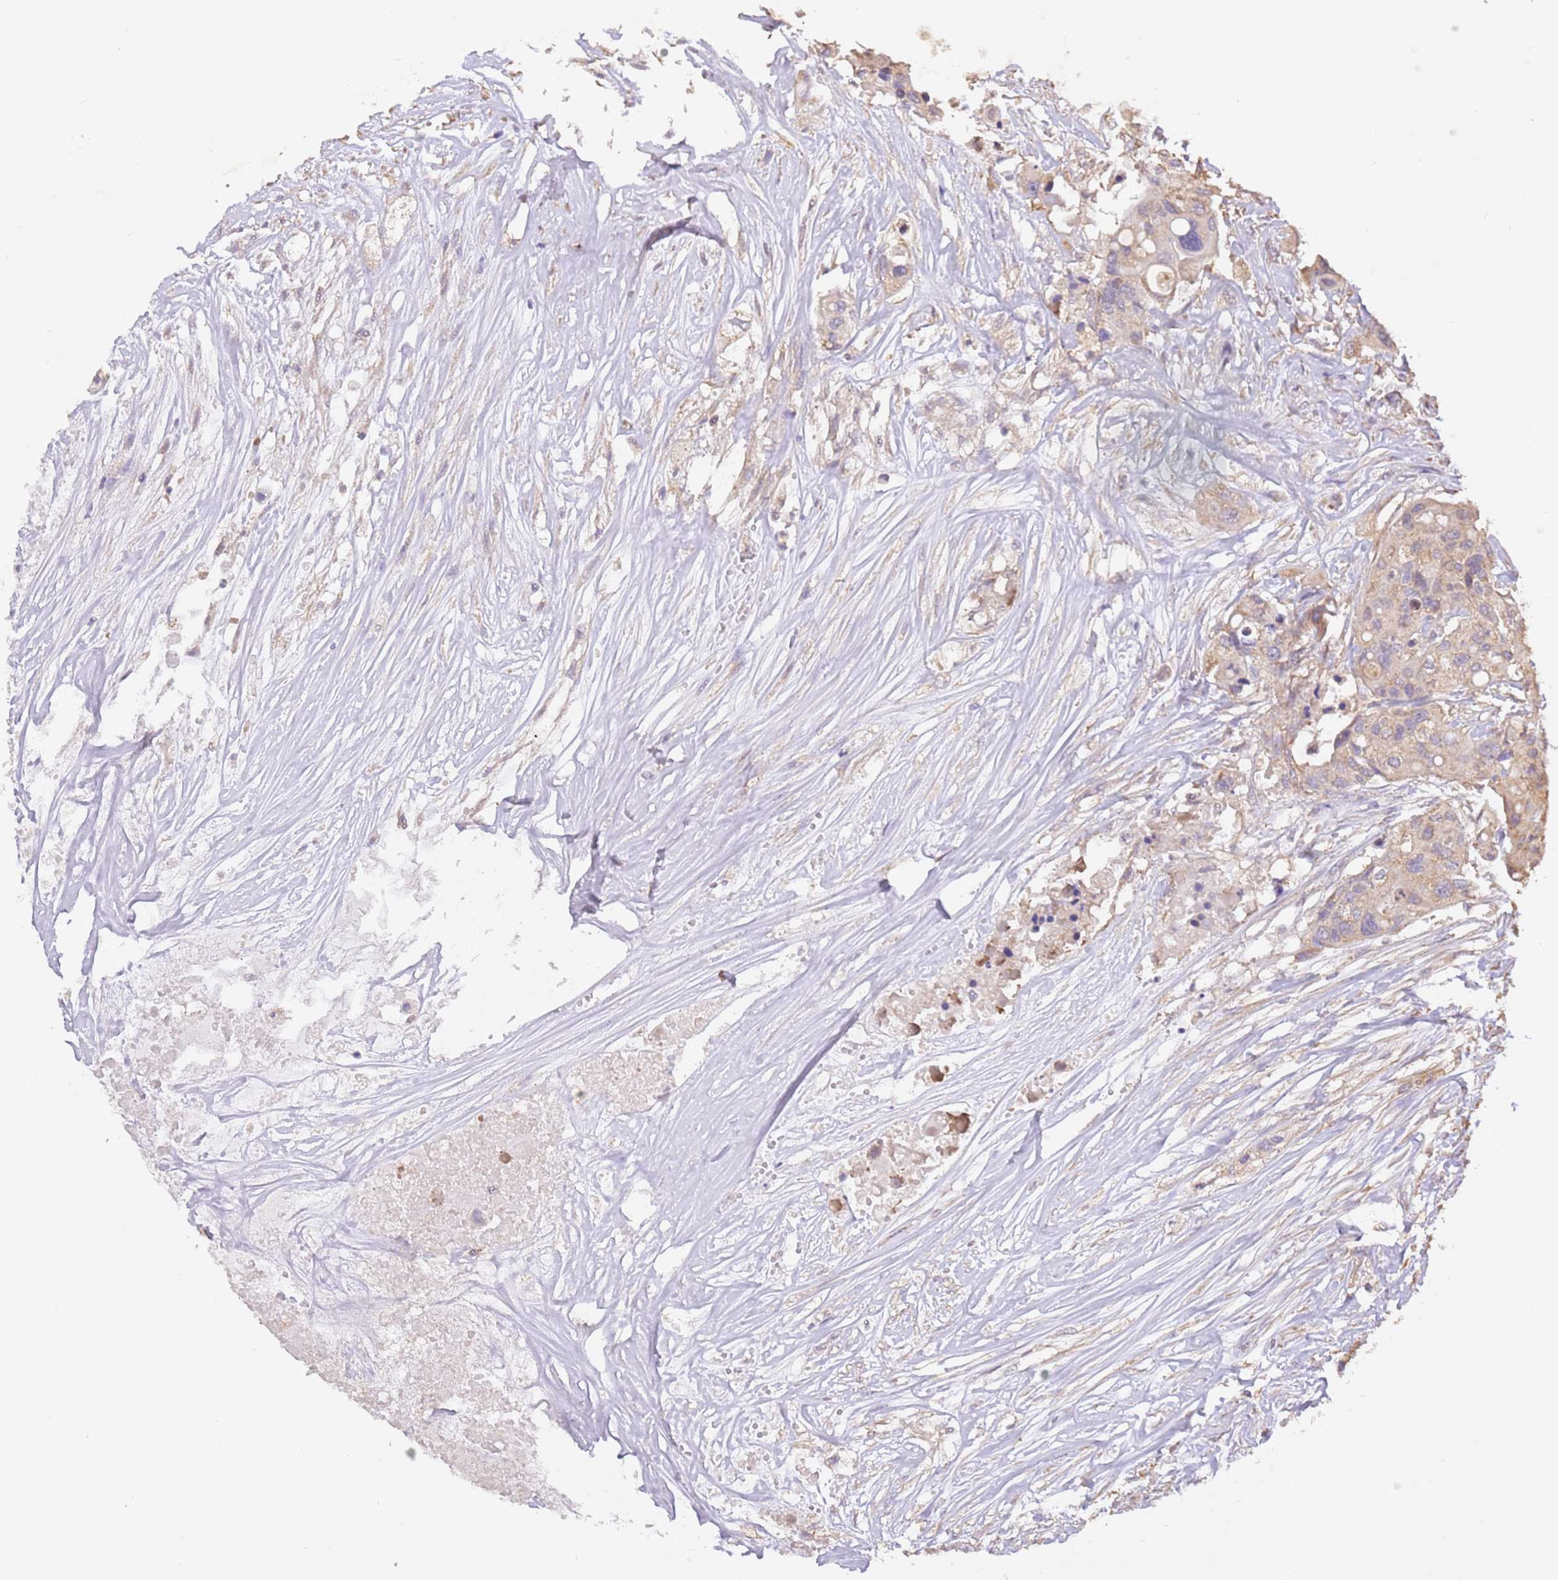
{"staining": {"intensity": "negative", "quantity": "none", "location": "none"}, "tissue": "colorectal cancer", "cell_type": "Tumor cells", "image_type": "cancer", "snomed": [{"axis": "morphology", "description": "Adenocarcinoma, NOS"}, {"axis": "topography", "description": "Colon"}], "caption": "Adenocarcinoma (colorectal) was stained to show a protein in brown. There is no significant positivity in tumor cells. Nuclei are stained in blue.", "gene": "DOCK9", "patient": {"sex": "male", "age": 77}}